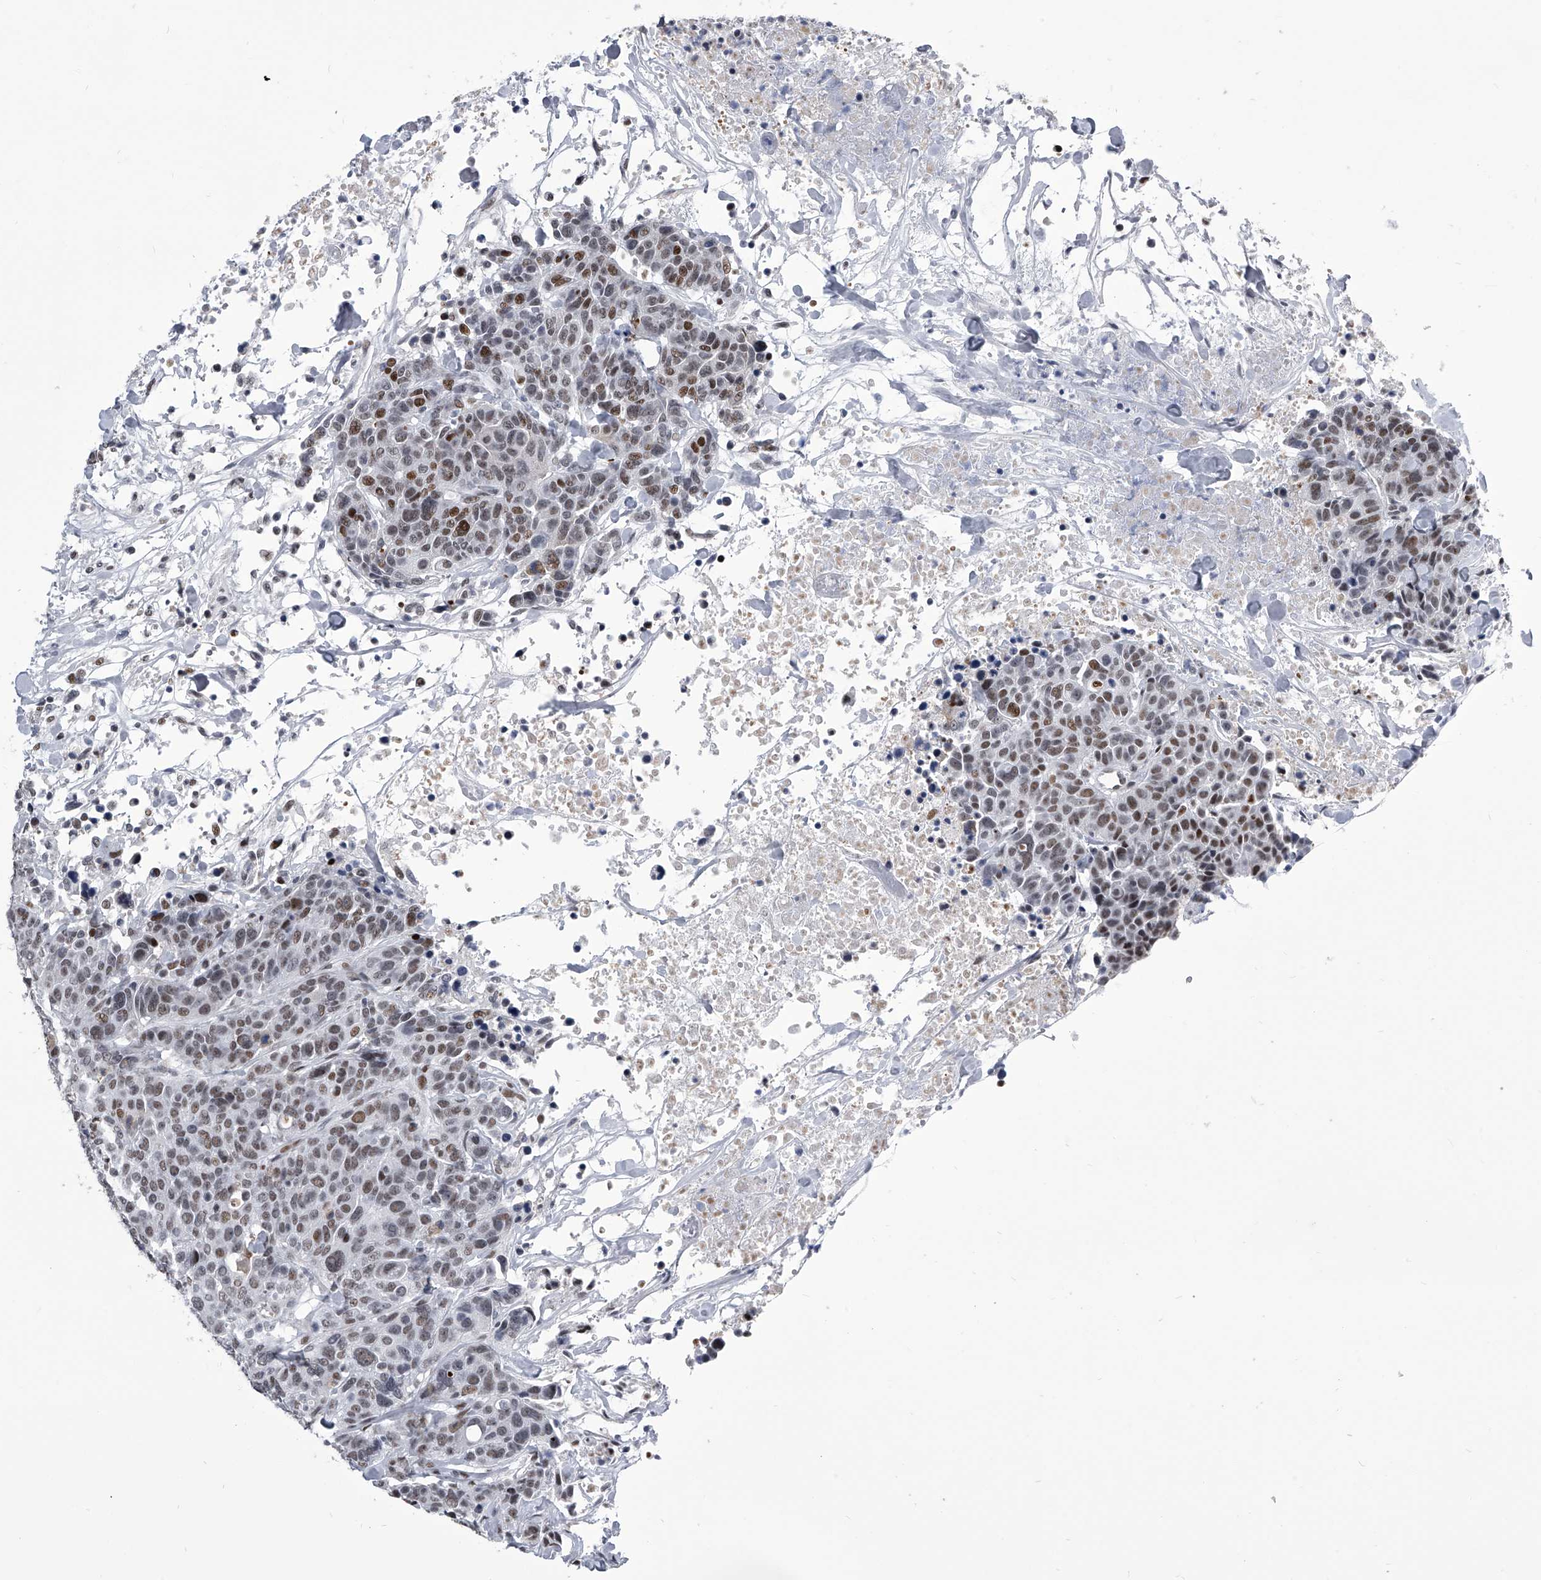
{"staining": {"intensity": "moderate", "quantity": ">75%", "location": "nuclear"}, "tissue": "breast cancer", "cell_type": "Tumor cells", "image_type": "cancer", "snomed": [{"axis": "morphology", "description": "Duct carcinoma"}, {"axis": "topography", "description": "Breast"}], "caption": "High-magnification brightfield microscopy of breast cancer (infiltrating ductal carcinoma) stained with DAB (3,3'-diaminobenzidine) (brown) and counterstained with hematoxylin (blue). tumor cells exhibit moderate nuclear staining is identified in about>75% of cells.", "gene": "CMTR1", "patient": {"sex": "female", "age": 37}}